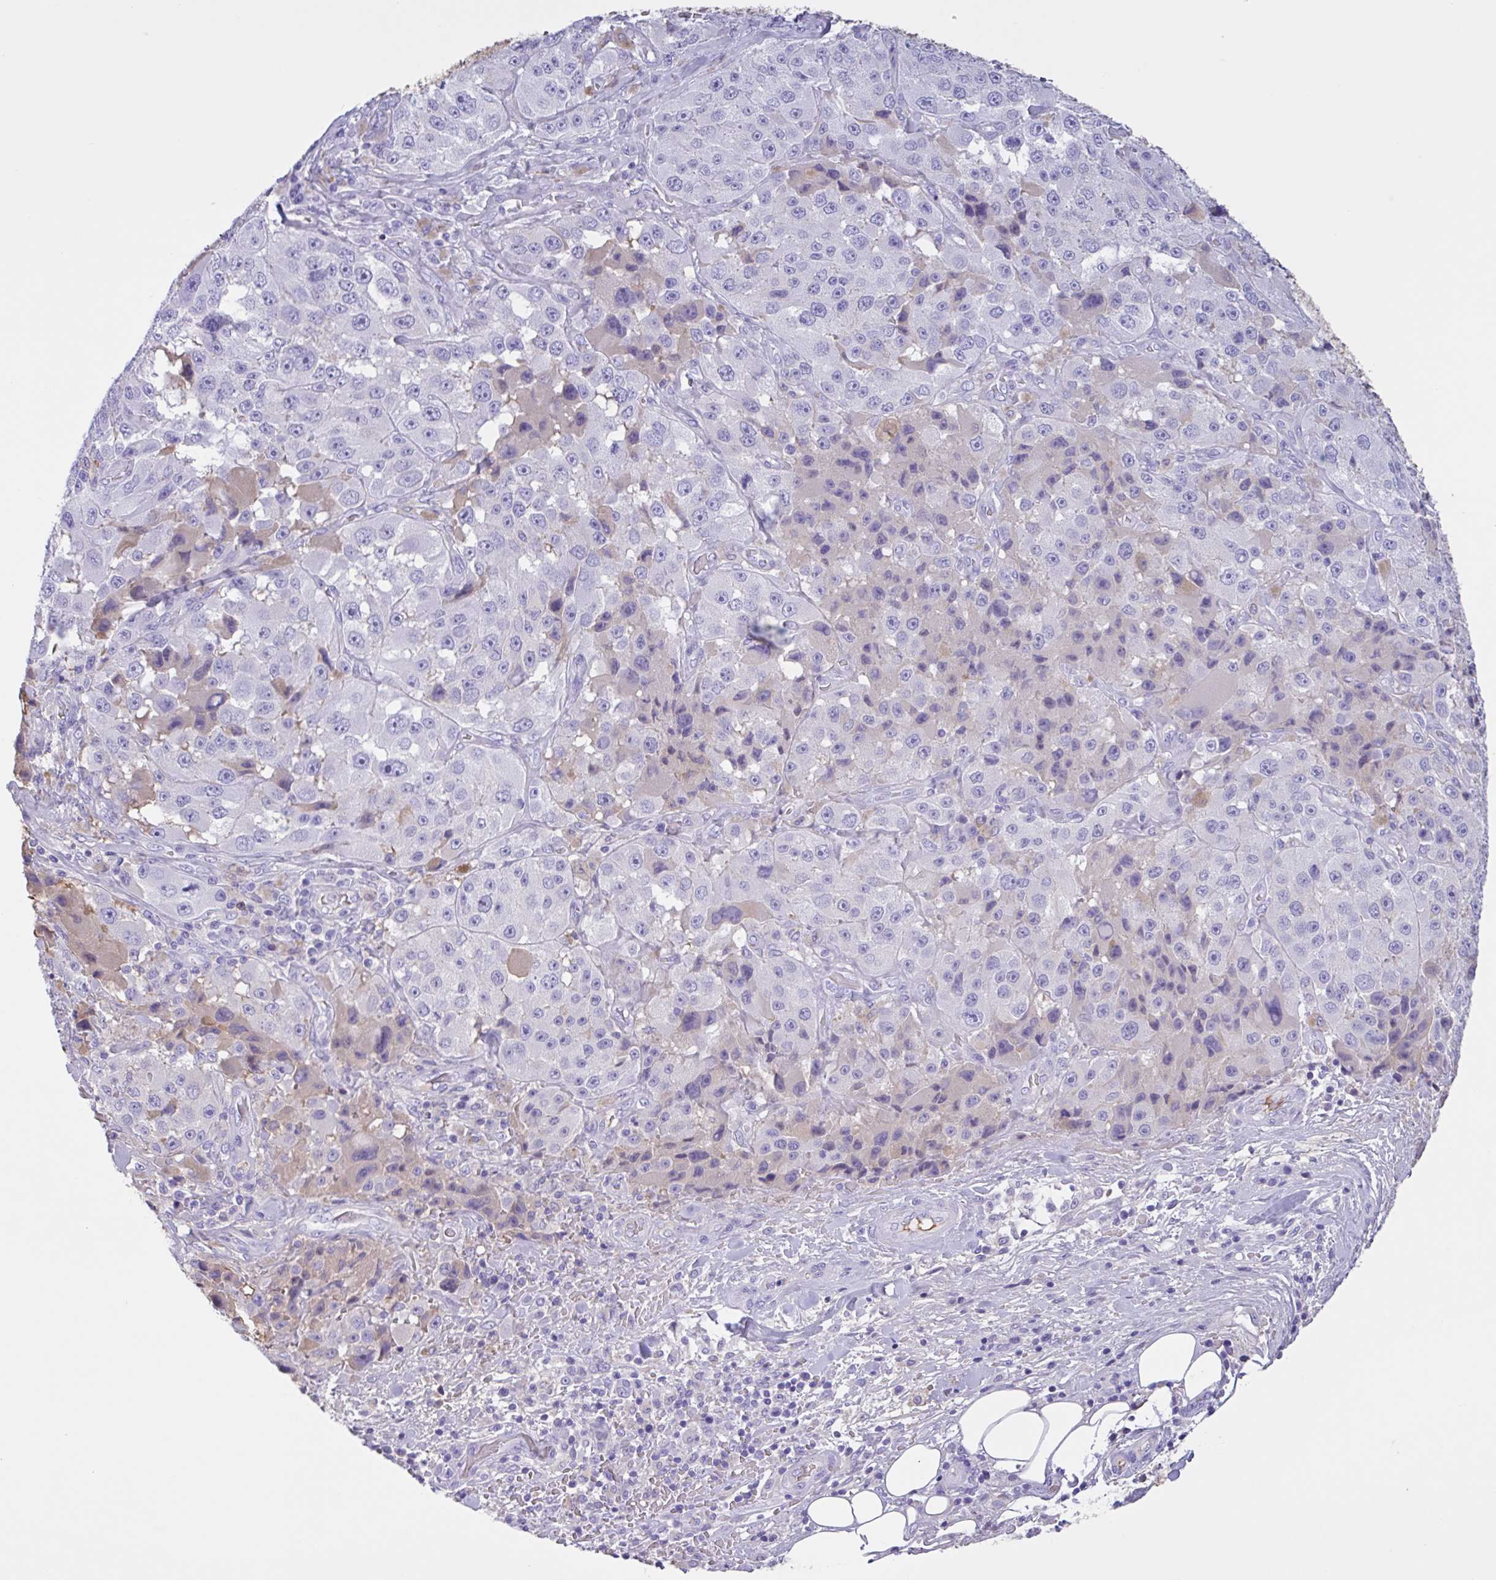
{"staining": {"intensity": "weak", "quantity": "<25%", "location": "cytoplasmic/membranous"}, "tissue": "melanoma", "cell_type": "Tumor cells", "image_type": "cancer", "snomed": [{"axis": "morphology", "description": "Malignant melanoma, Metastatic site"}, {"axis": "topography", "description": "Lymph node"}], "caption": "DAB (3,3'-diaminobenzidine) immunohistochemical staining of human malignant melanoma (metastatic site) shows no significant positivity in tumor cells.", "gene": "LARGE2", "patient": {"sex": "male", "age": 62}}